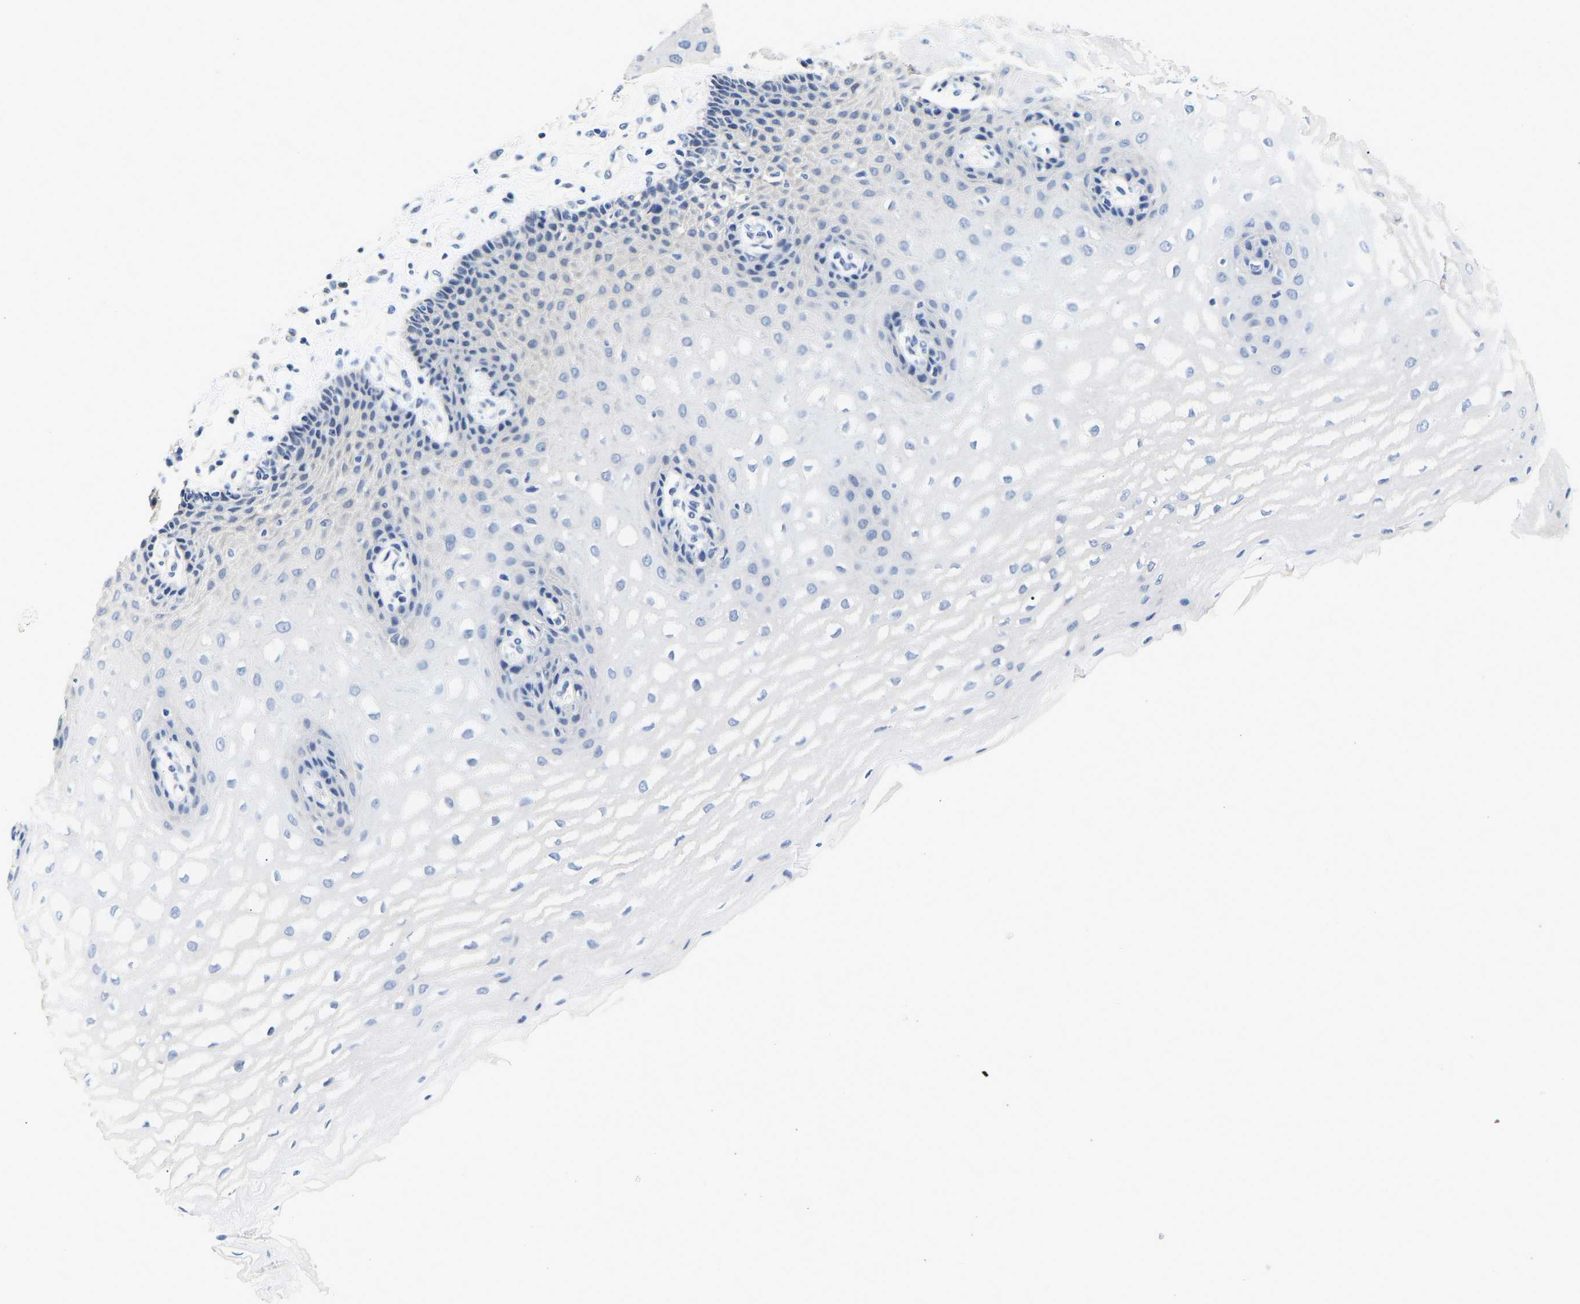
{"staining": {"intensity": "negative", "quantity": "none", "location": "none"}, "tissue": "esophagus", "cell_type": "Squamous epithelial cells", "image_type": "normal", "snomed": [{"axis": "morphology", "description": "Normal tissue, NOS"}, {"axis": "topography", "description": "Esophagus"}], "caption": "A high-resolution photomicrograph shows immunohistochemistry (IHC) staining of benign esophagus, which reveals no significant positivity in squamous epithelial cells.", "gene": "UCHL3", "patient": {"sex": "male", "age": 54}}